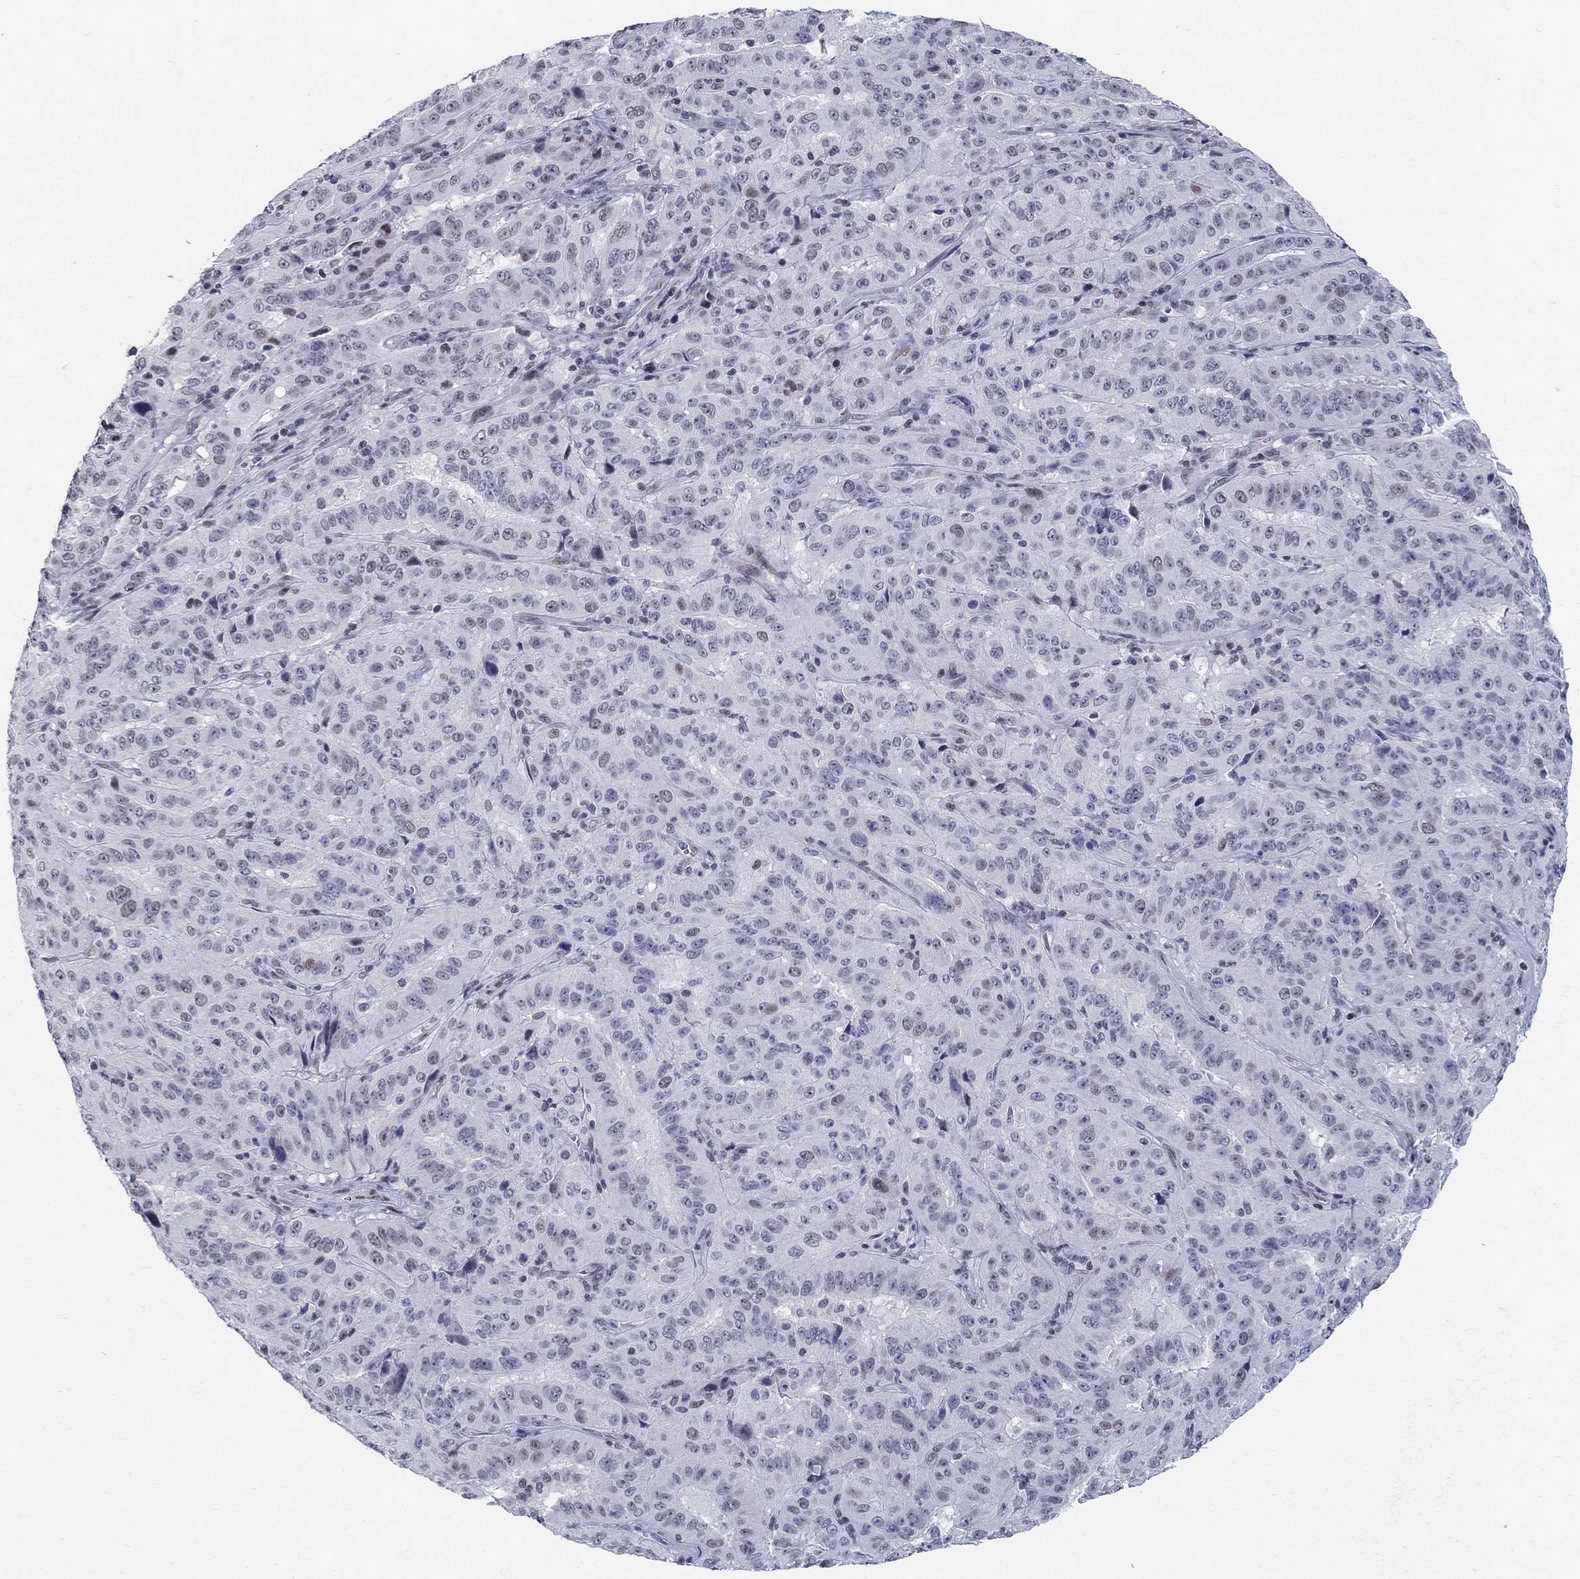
{"staining": {"intensity": "weak", "quantity": "<25%", "location": "nuclear"}, "tissue": "pancreatic cancer", "cell_type": "Tumor cells", "image_type": "cancer", "snomed": [{"axis": "morphology", "description": "Adenocarcinoma, NOS"}, {"axis": "topography", "description": "Pancreas"}], "caption": "High magnification brightfield microscopy of pancreatic adenocarcinoma stained with DAB (3,3'-diaminobenzidine) (brown) and counterstained with hematoxylin (blue): tumor cells show no significant staining.", "gene": "BHLHE22", "patient": {"sex": "male", "age": 63}}